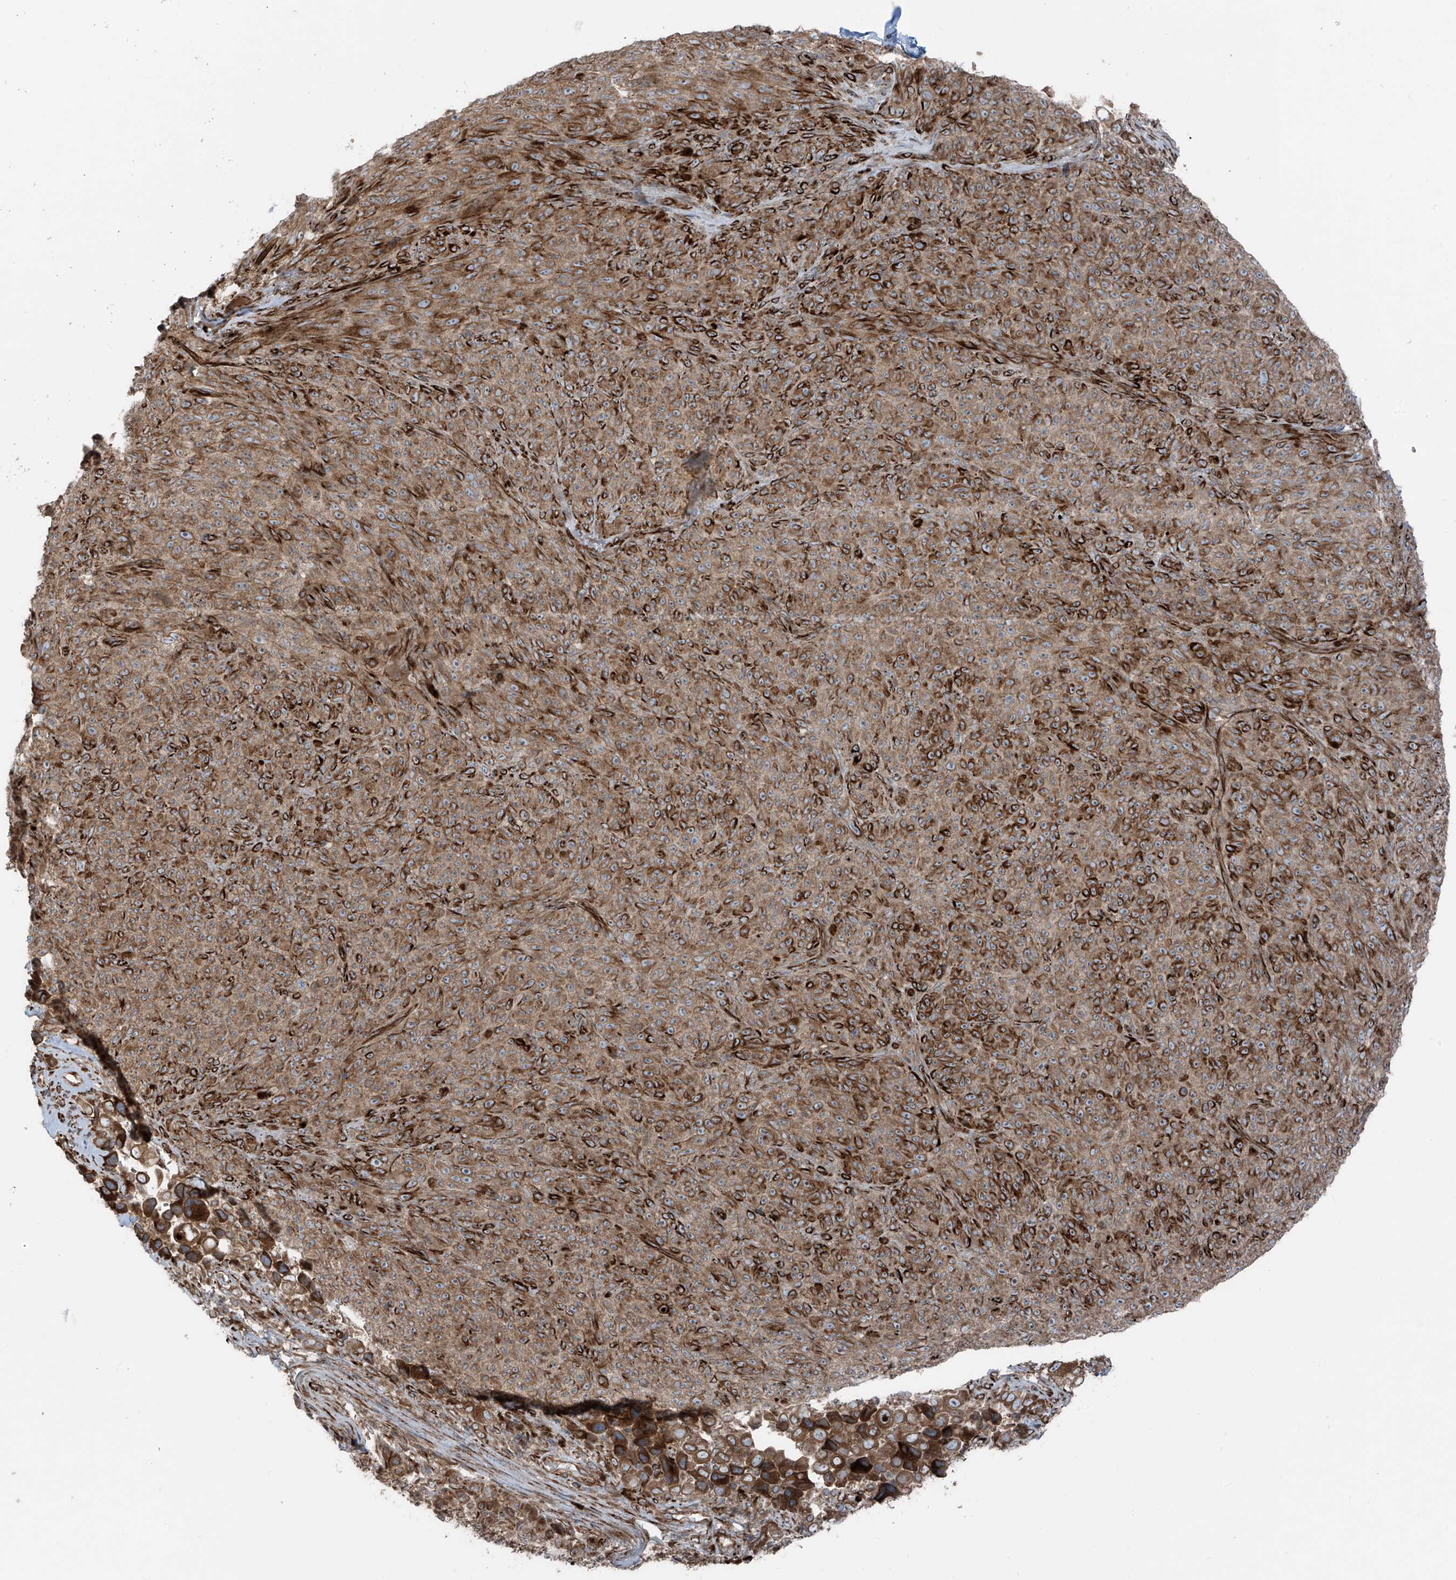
{"staining": {"intensity": "moderate", "quantity": ">75%", "location": "cytoplasmic/membranous"}, "tissue": "melanoma", "cell_type": "Tumor cells", "image_type": "cancer", "snomed": [{"axis": "morphology", "description": "Malignant melanoma, NOS"}, {"axis": "topography", "description": "Skin"}], "caption": "Melanoma stained with a protein marker reveals moderate staining in tumor cells.", "gene": "ERLEC1", "patient": {"sex": "female", "age": 82}}